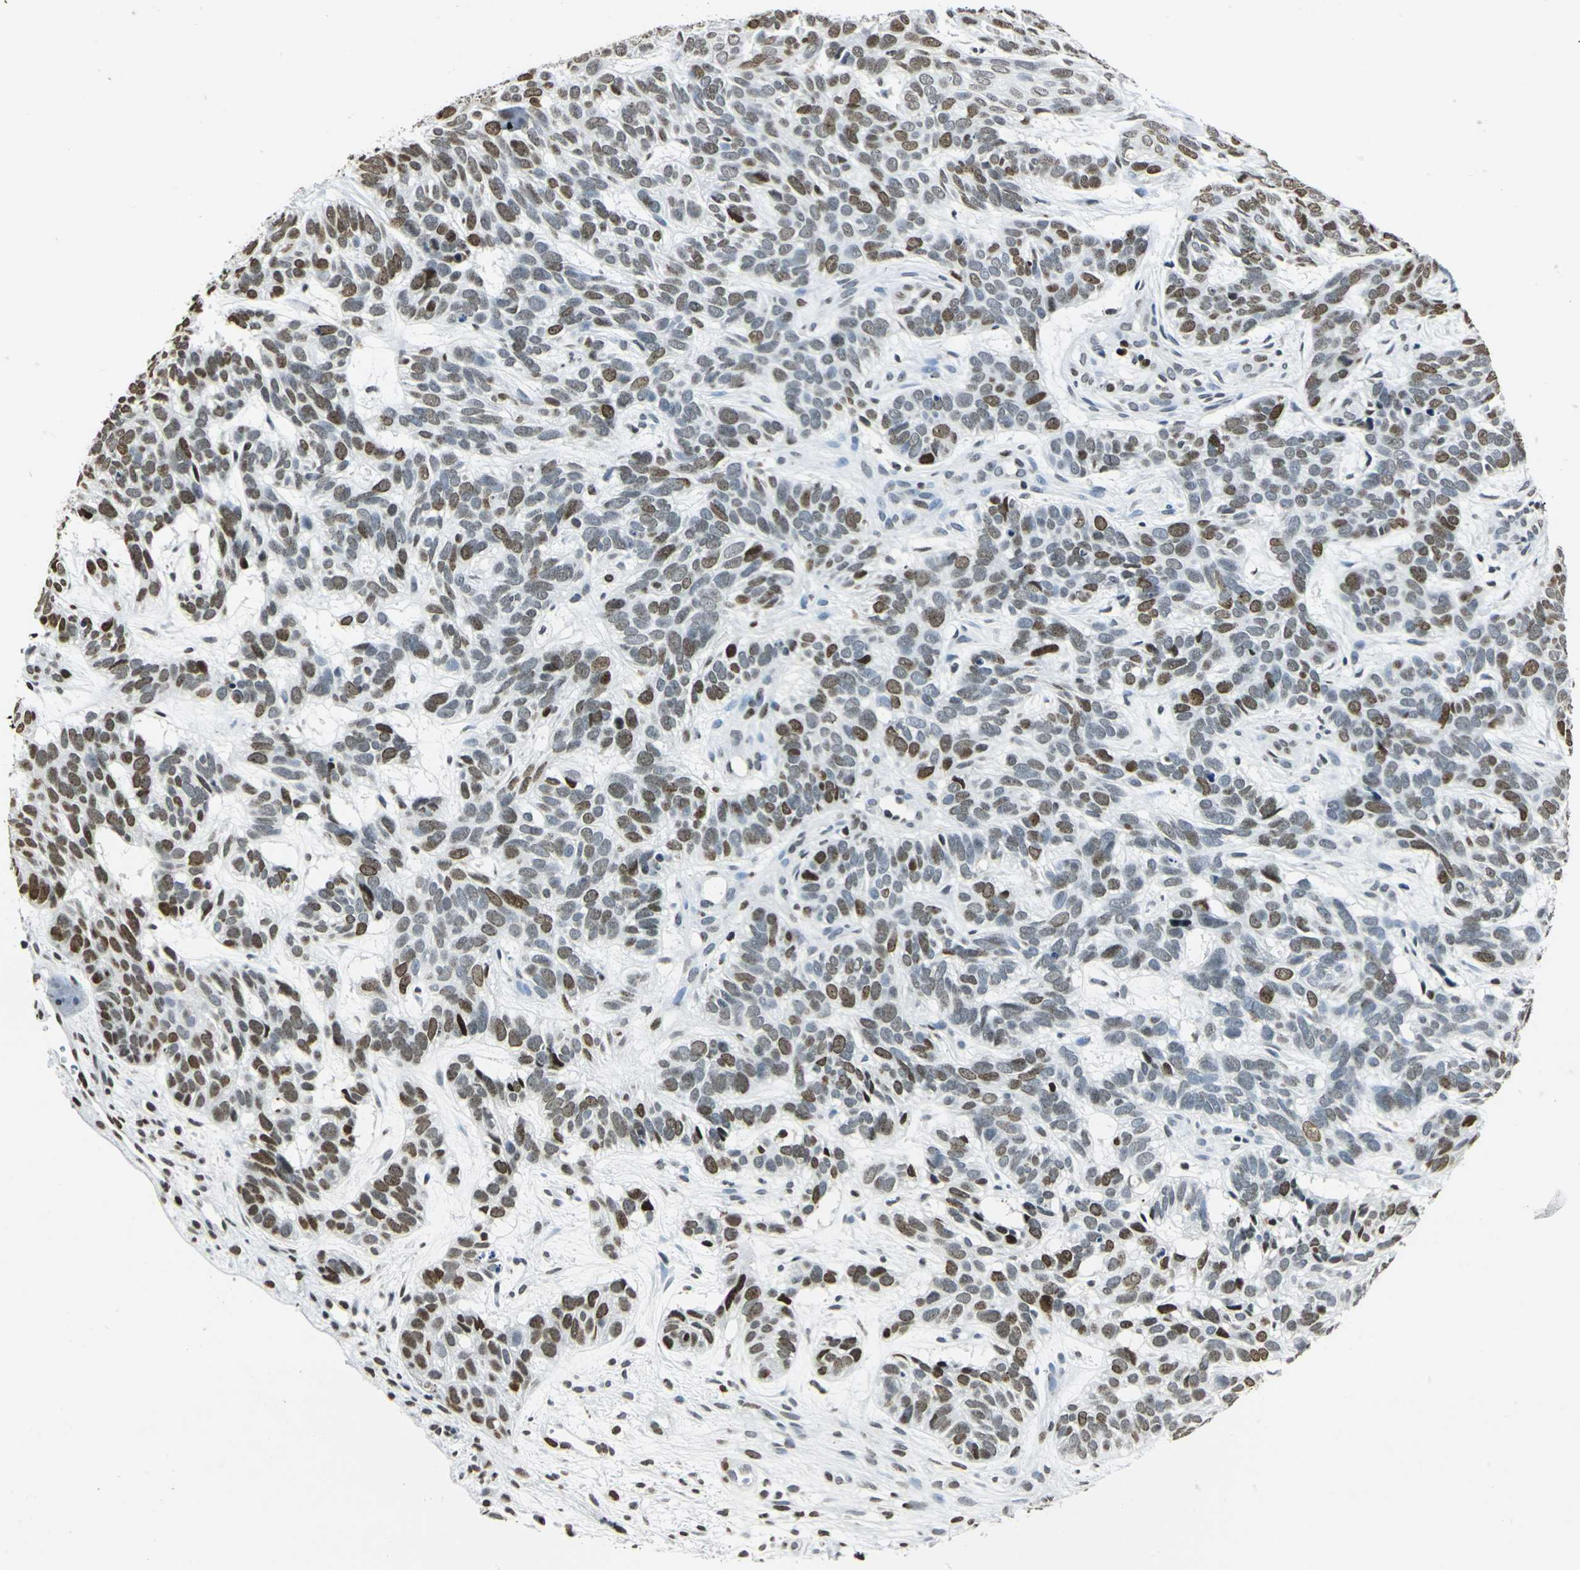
{"staining": {"intensity": "moderate", "quantity": "25%-75%", "location": "nuclear"}, "tissue": "skin cancer", "cell_type": "Tumor cells", "image_type": "cancer", "snomed": [{"axis": "morphology", "description": "Basal cell carcinoma"}, {"axis": "topography", "description": "Skin"}], "caption": "Immunohistochemical staining of basal cell carcinoma (skin) exhibits moderate nuclear protein expression in approximately 25%-75% of tumor cells.", "gene": "MCM4", "patient": {"sex": "male", "age": 87}}